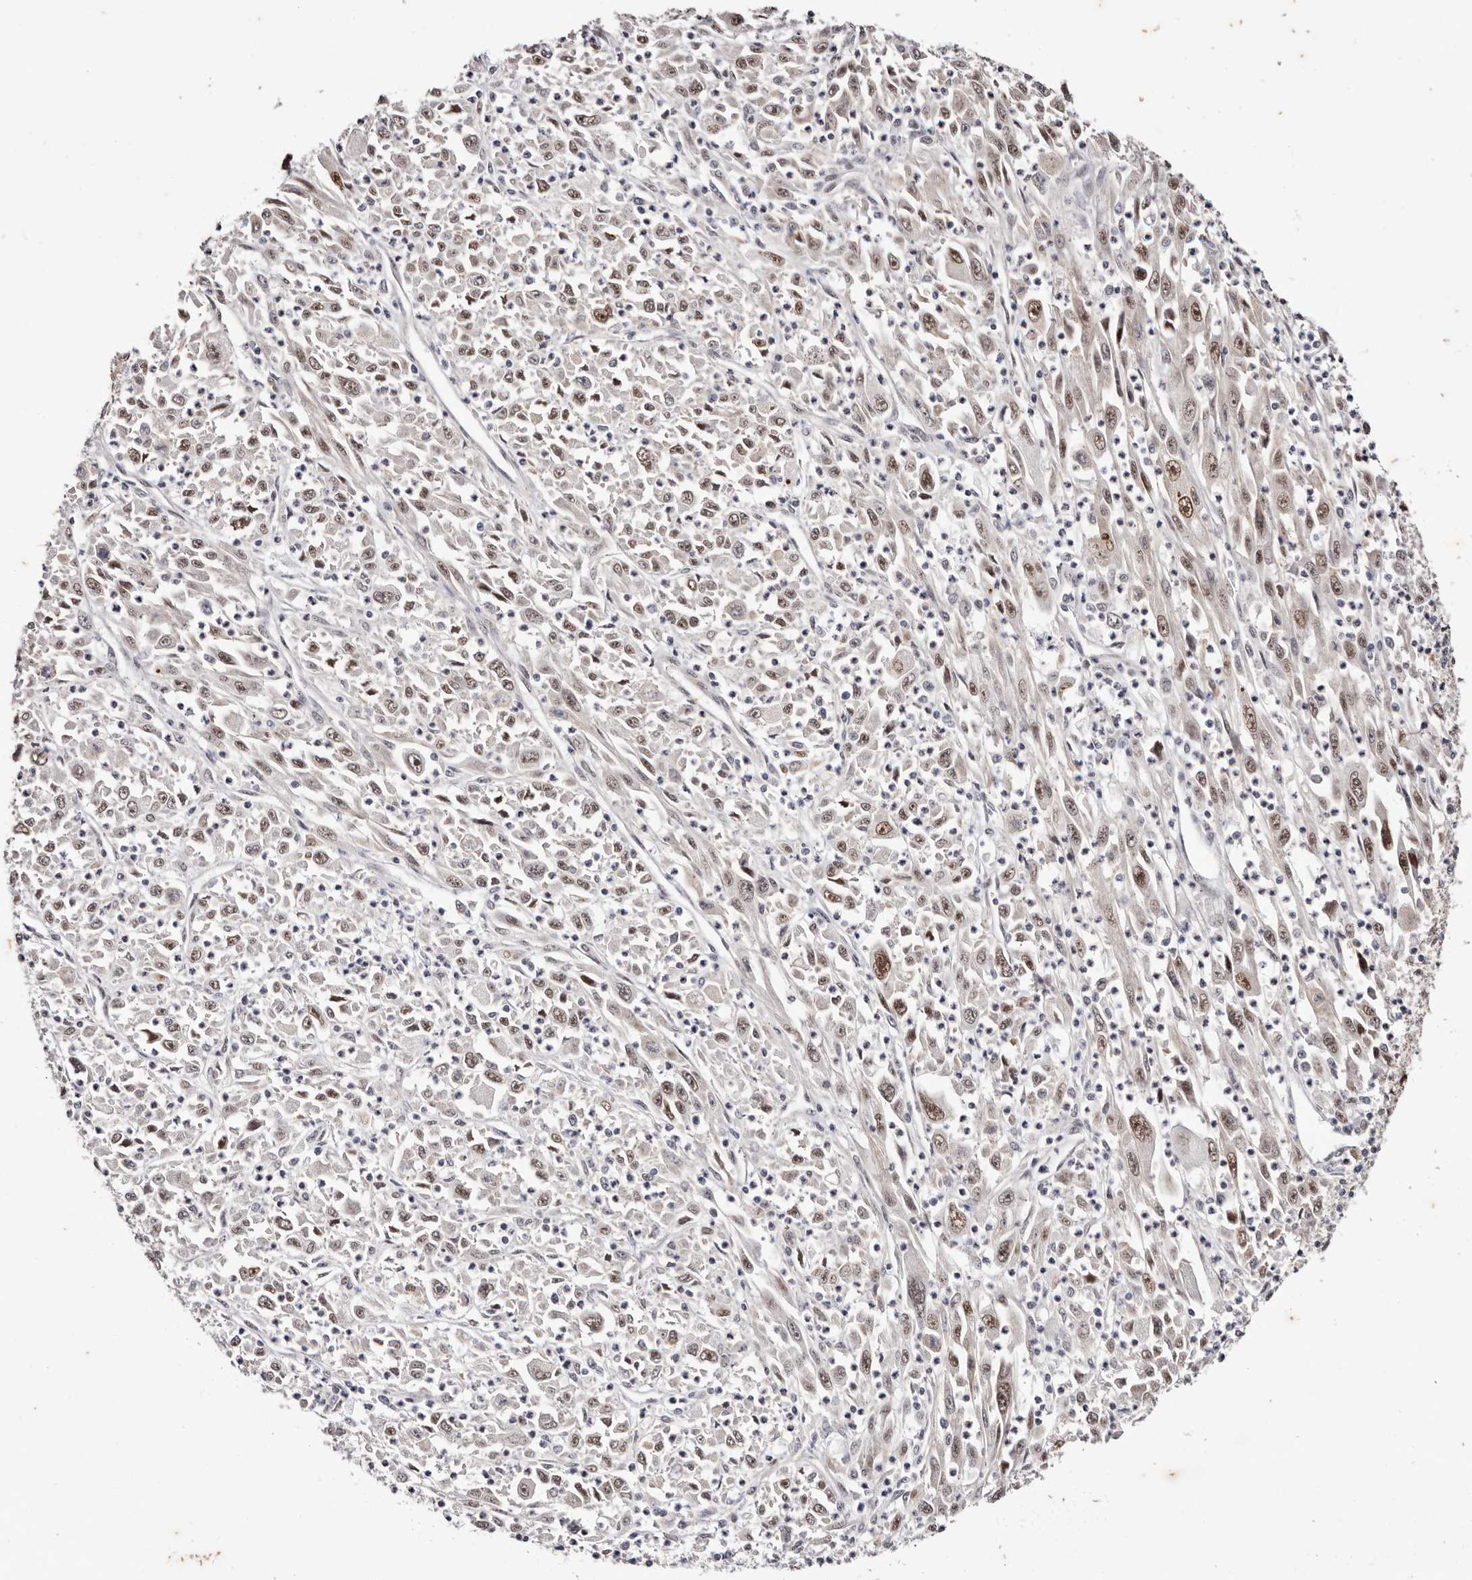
{"staining": {"intensity": "weak", "quantity": ">75%", "location": "nuclear"}, "tissue": "melanoma", "cell_type": "Tumor cells", "image_type": "cancer", "snomed": [{"axis": "morphology", "description": "Malignant melanoma, Metastatic site"}, {"axis": "topography", "description": "Skin"}], "caption": "High-power microscopy captured an immunohistochemistry image of melanoma, revealing weak nuclear positivity in approximately >75% of tumor cells.", "gene": "TYW3", "patient": {"sex": "female", "age": 56}}